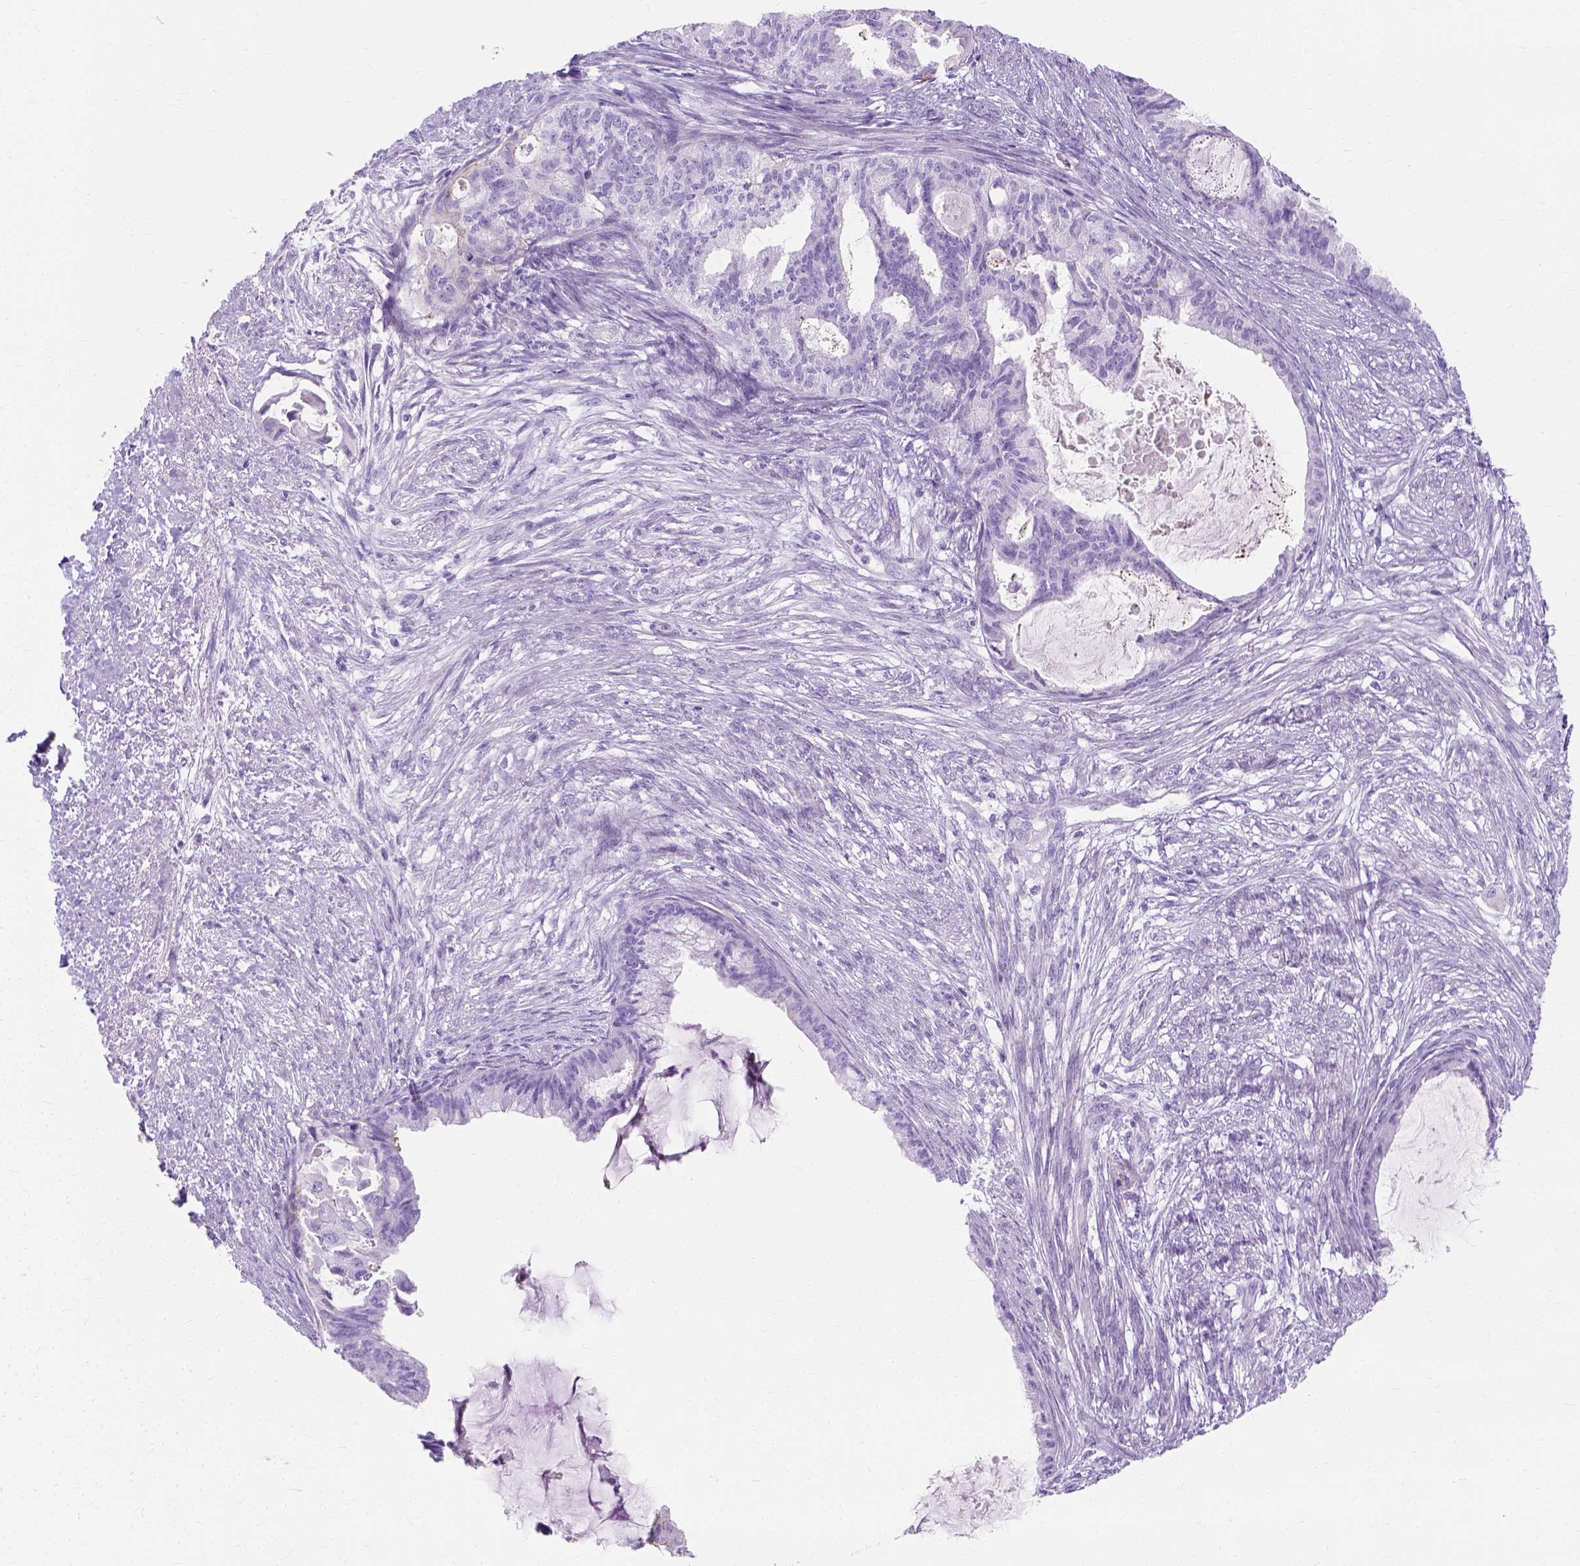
{"staining": {"intensity": "negative", "quantity": "none", "location": "none"}, "tissue": "endometrial cancer", "cell_type": "Tumor cells", "image_type": "cancer", "snomed": [{"axis": "morphology", "description": "Adenocarcinoma, NOS"}, {"axis": "topography", "description": "Endometrium"}], "caption": "A high-resolution histopathology image shows immunohistochemistry (IHC) staining of adenocarcinoma (endometrial), which demonstrates no significant positivity in tumor cells.", "gene": "MYH15", "patient": {"sex": "female", "age": 86}}